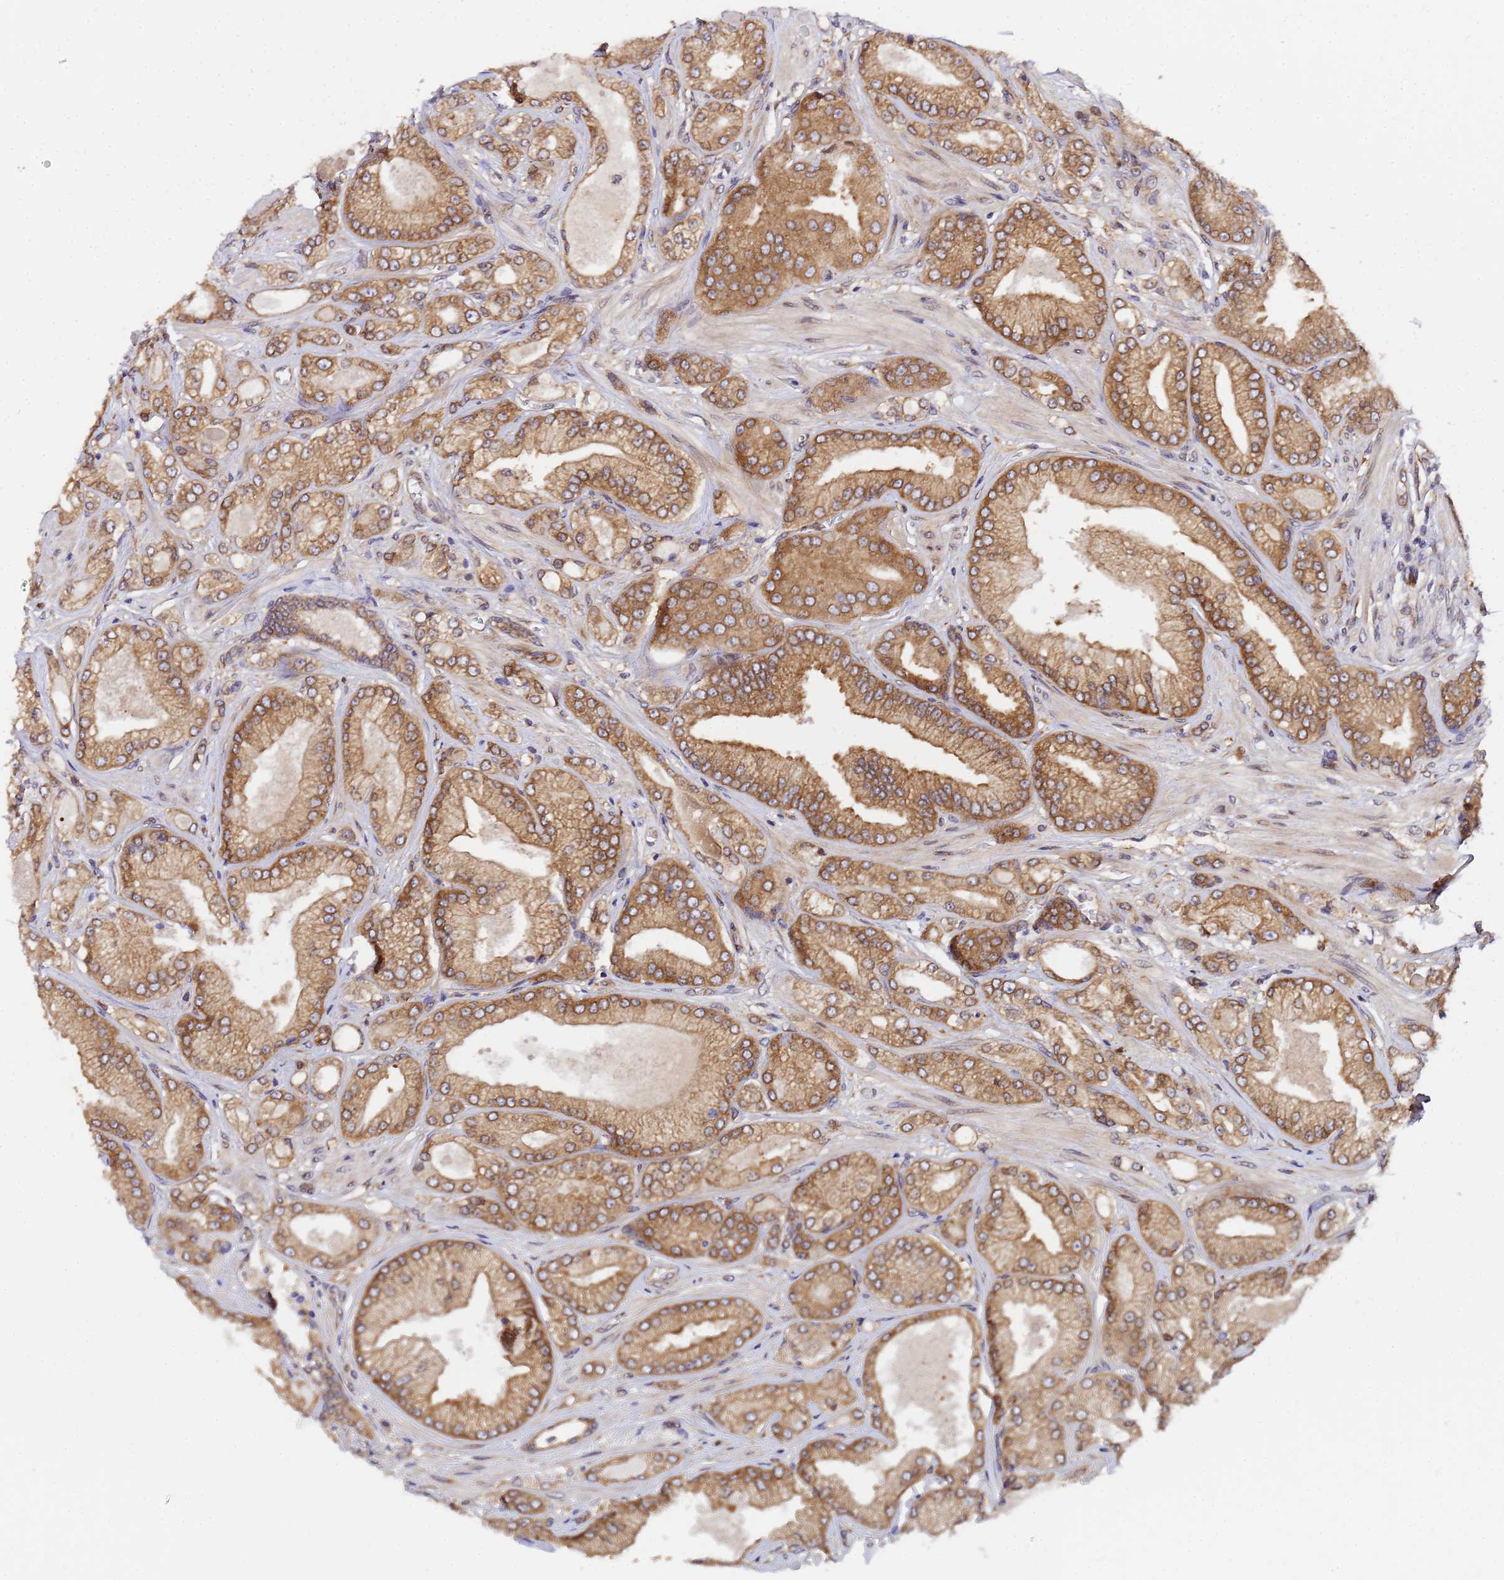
{"staining": {"intensity": "moderate", "quantity": ">75%", "location": "cytoplasmic/membranous"}, "tissue": "prostate cancer", "cell_type": "Tumor cells", "image_type": "cancer", "snomed": [{"axis": "morphology", "description": "Adenocarcinoma, Low grade"}, {"axis": "topography", "description": "Prostate"}], "caption": "Prostate adenocarcinoma (low-grade) tissue shows moderate cytoplasmic/membranous expression in approximately >75% of tumor cells, visualized by immunohistochemistry.", "gene": "UNC93B1", "patient": {"sex": "male", "age": 55}}